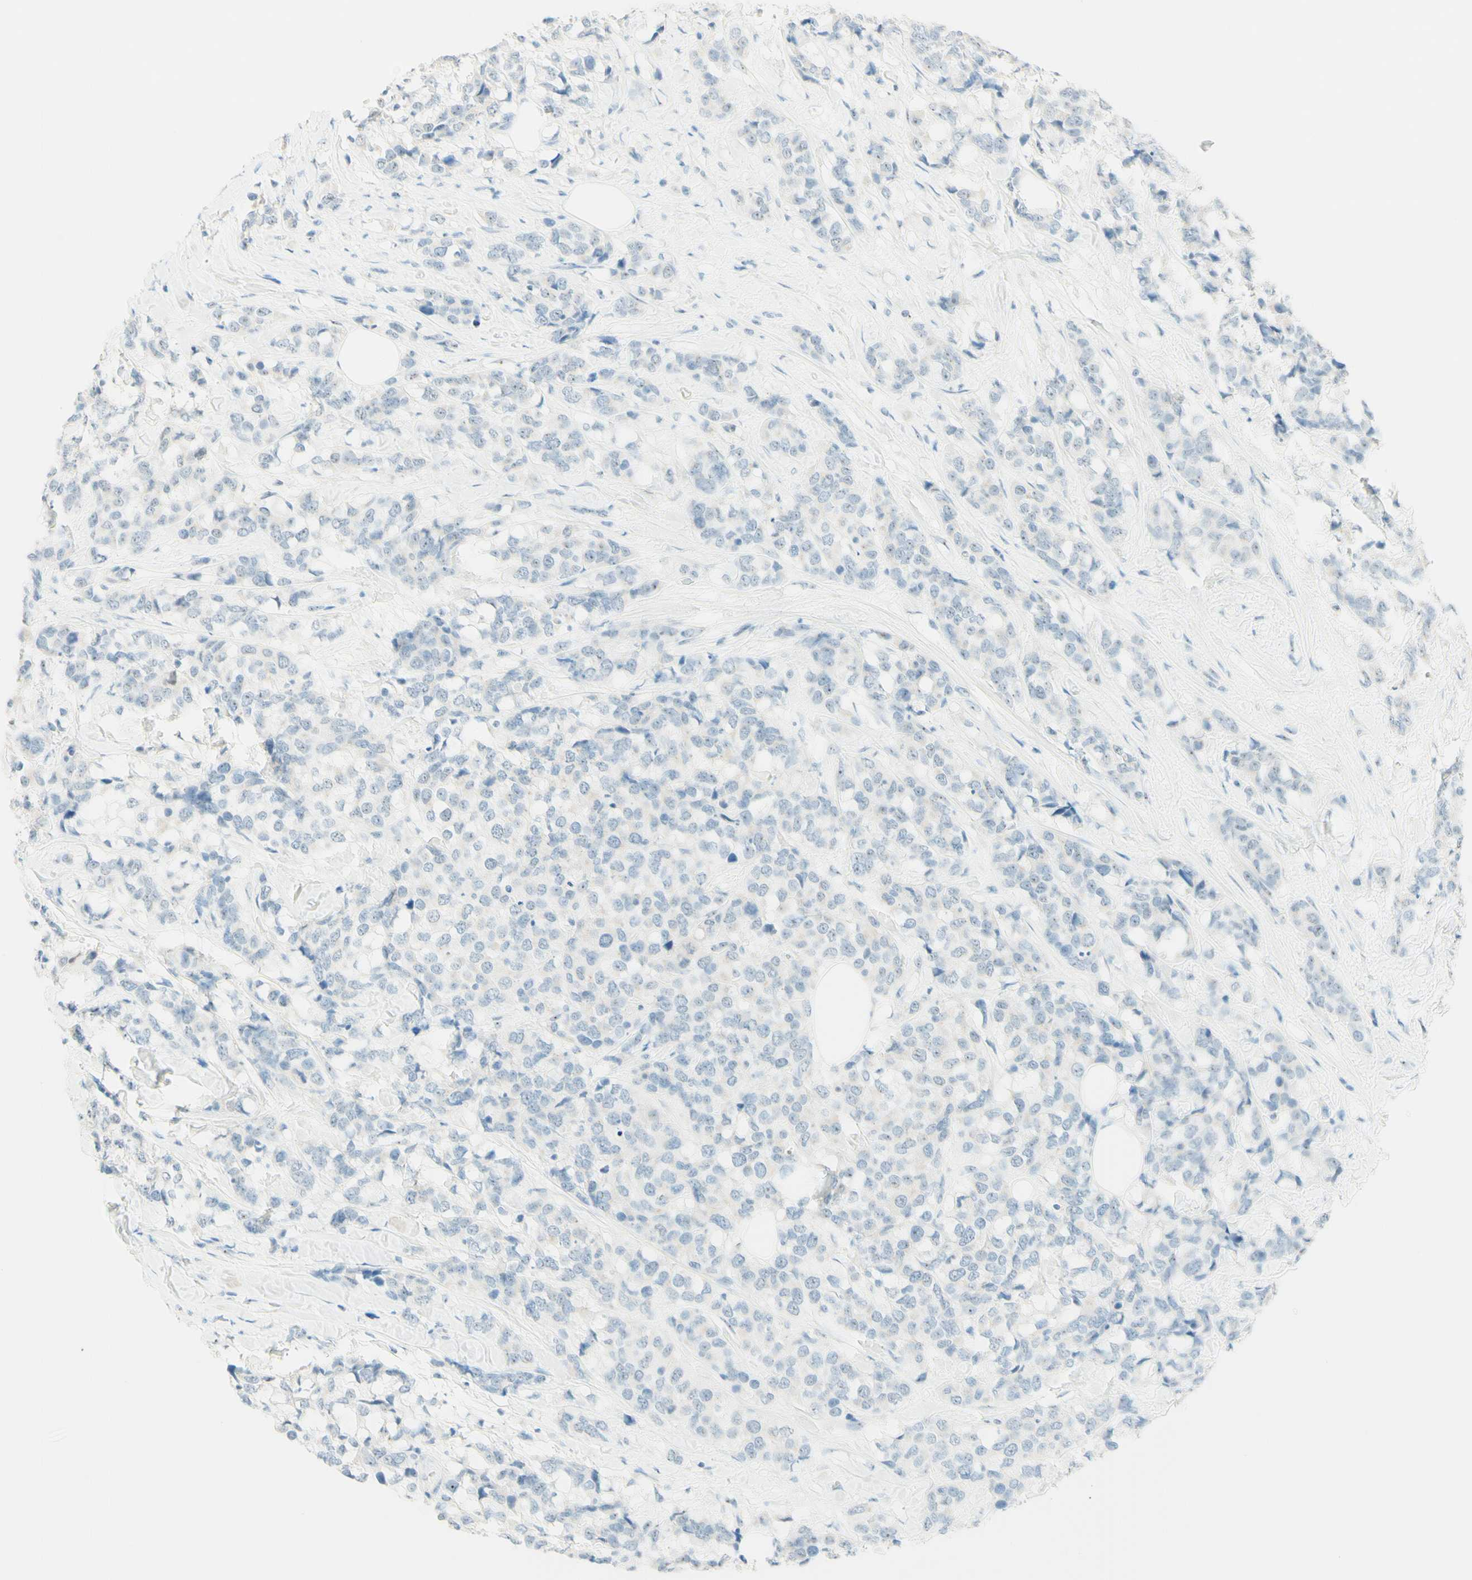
{"staining": {"intensity": "negative", "quantity": "none", "location": "none"}, "tissue": "breast cancer", "cell_type": "Tumor cells", "image_type": "cancer", "snomed": [{"axis": "morphology", "description": "Lobular carcinoma"}, {"axis": "topography", "description": "Breast"}], "caption": "Immunohistochemistry histopathology image of human lobular carcinoma (breast) stained for a protein (brown), which displays no staining in tumor cells.", "gene": "FMR1NB", "patient": {"sex": "female", "age": 59}}